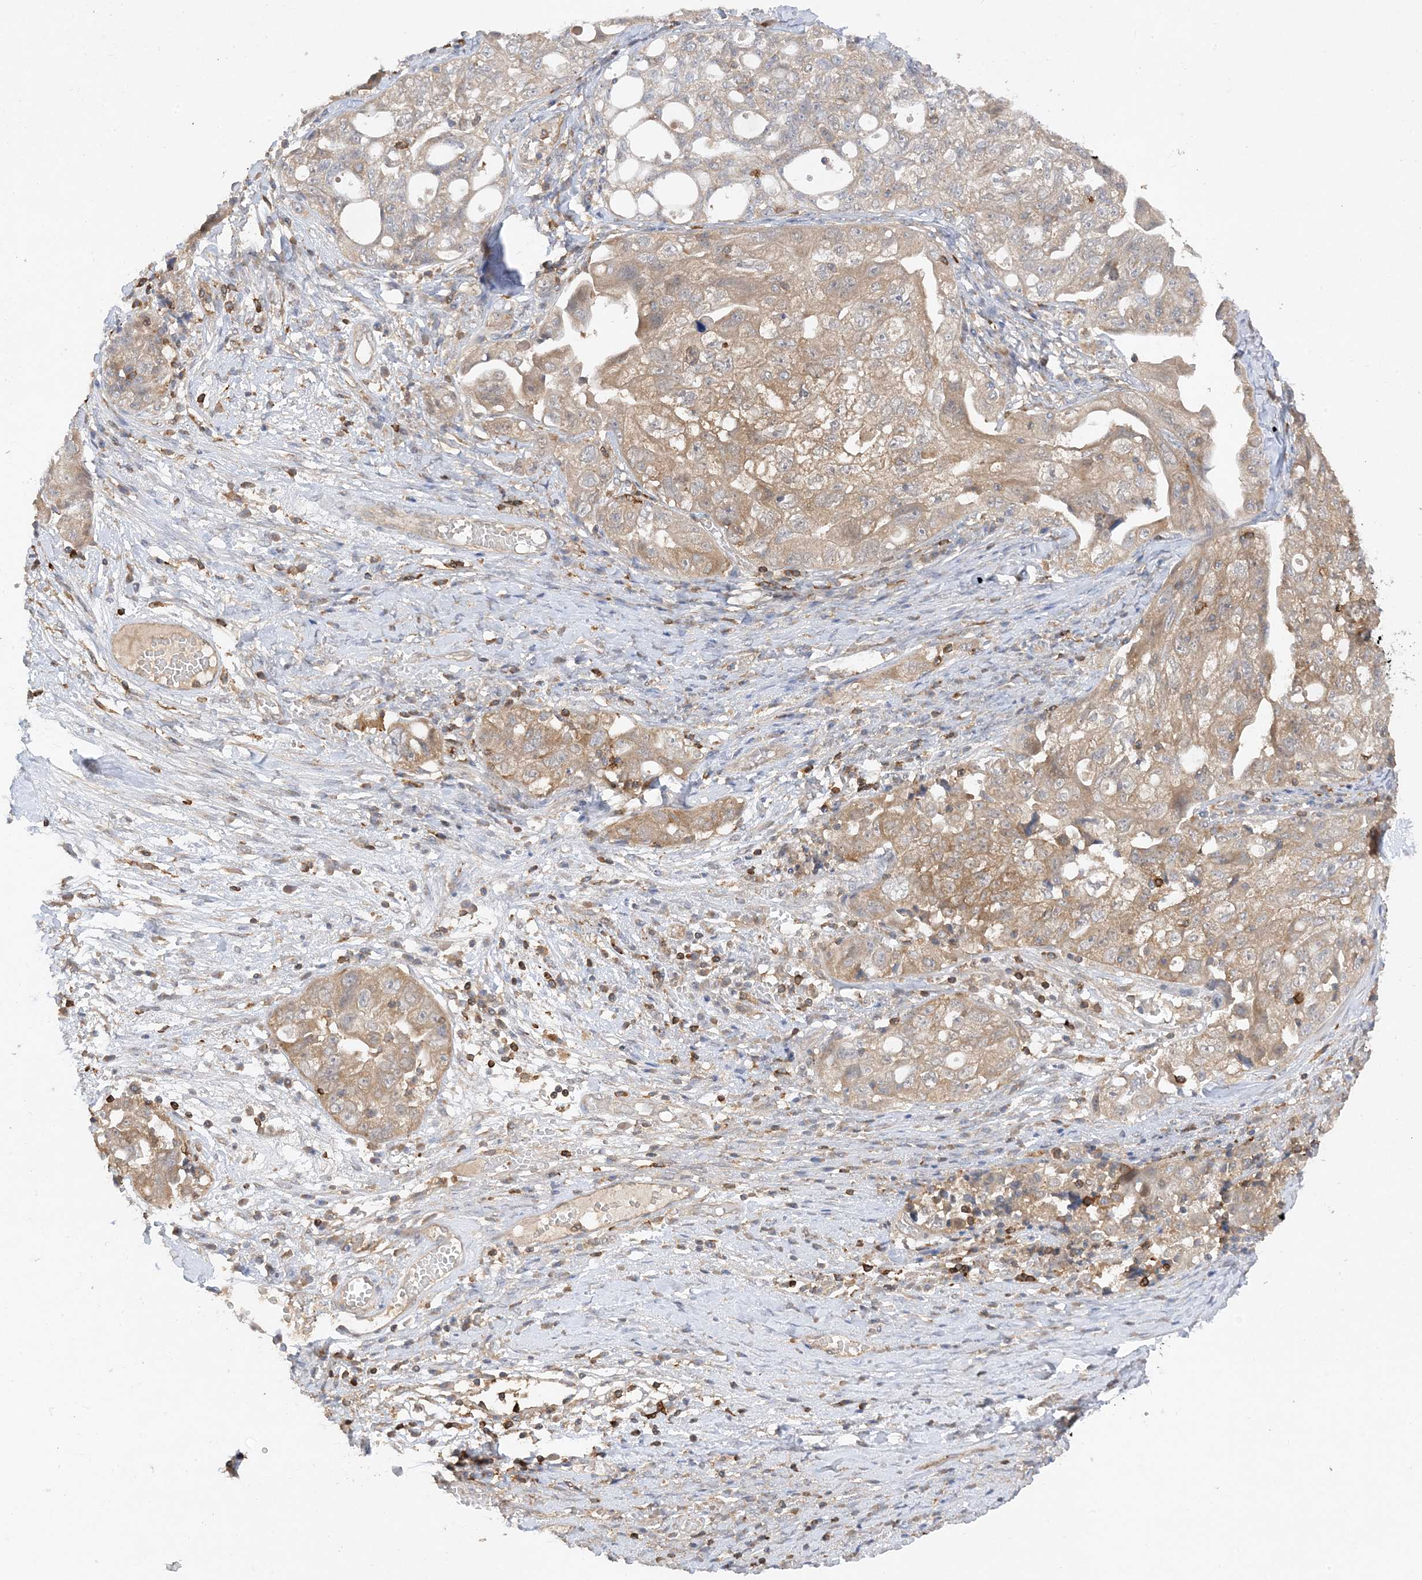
{"staining": {"intensity": "moderate", "quantity": ">75%", "location": "cytoplasmic/membranous"}, "tissue": "ovarian cancer", "cell_type": "Tumor cells", "image_type": "cancer", "snomed": [{"axis": "morphology", "description": "Carcinoma, NOS"}, {"axis": "morphology", "description": "Cystadenocarcinoma, serous, NOS"}, {"axis": "topography", "description": "Ovary"}], "caption": "There is medium levels of moderate cytoplasmic/membranous staining in tumor cells of ovarian serous cystadenocarcinoma, as demonstrated by immunohistochemical staining (brown color).", "gene": "PHACTR2", "patient": {"sex": "female", "age": 69}}